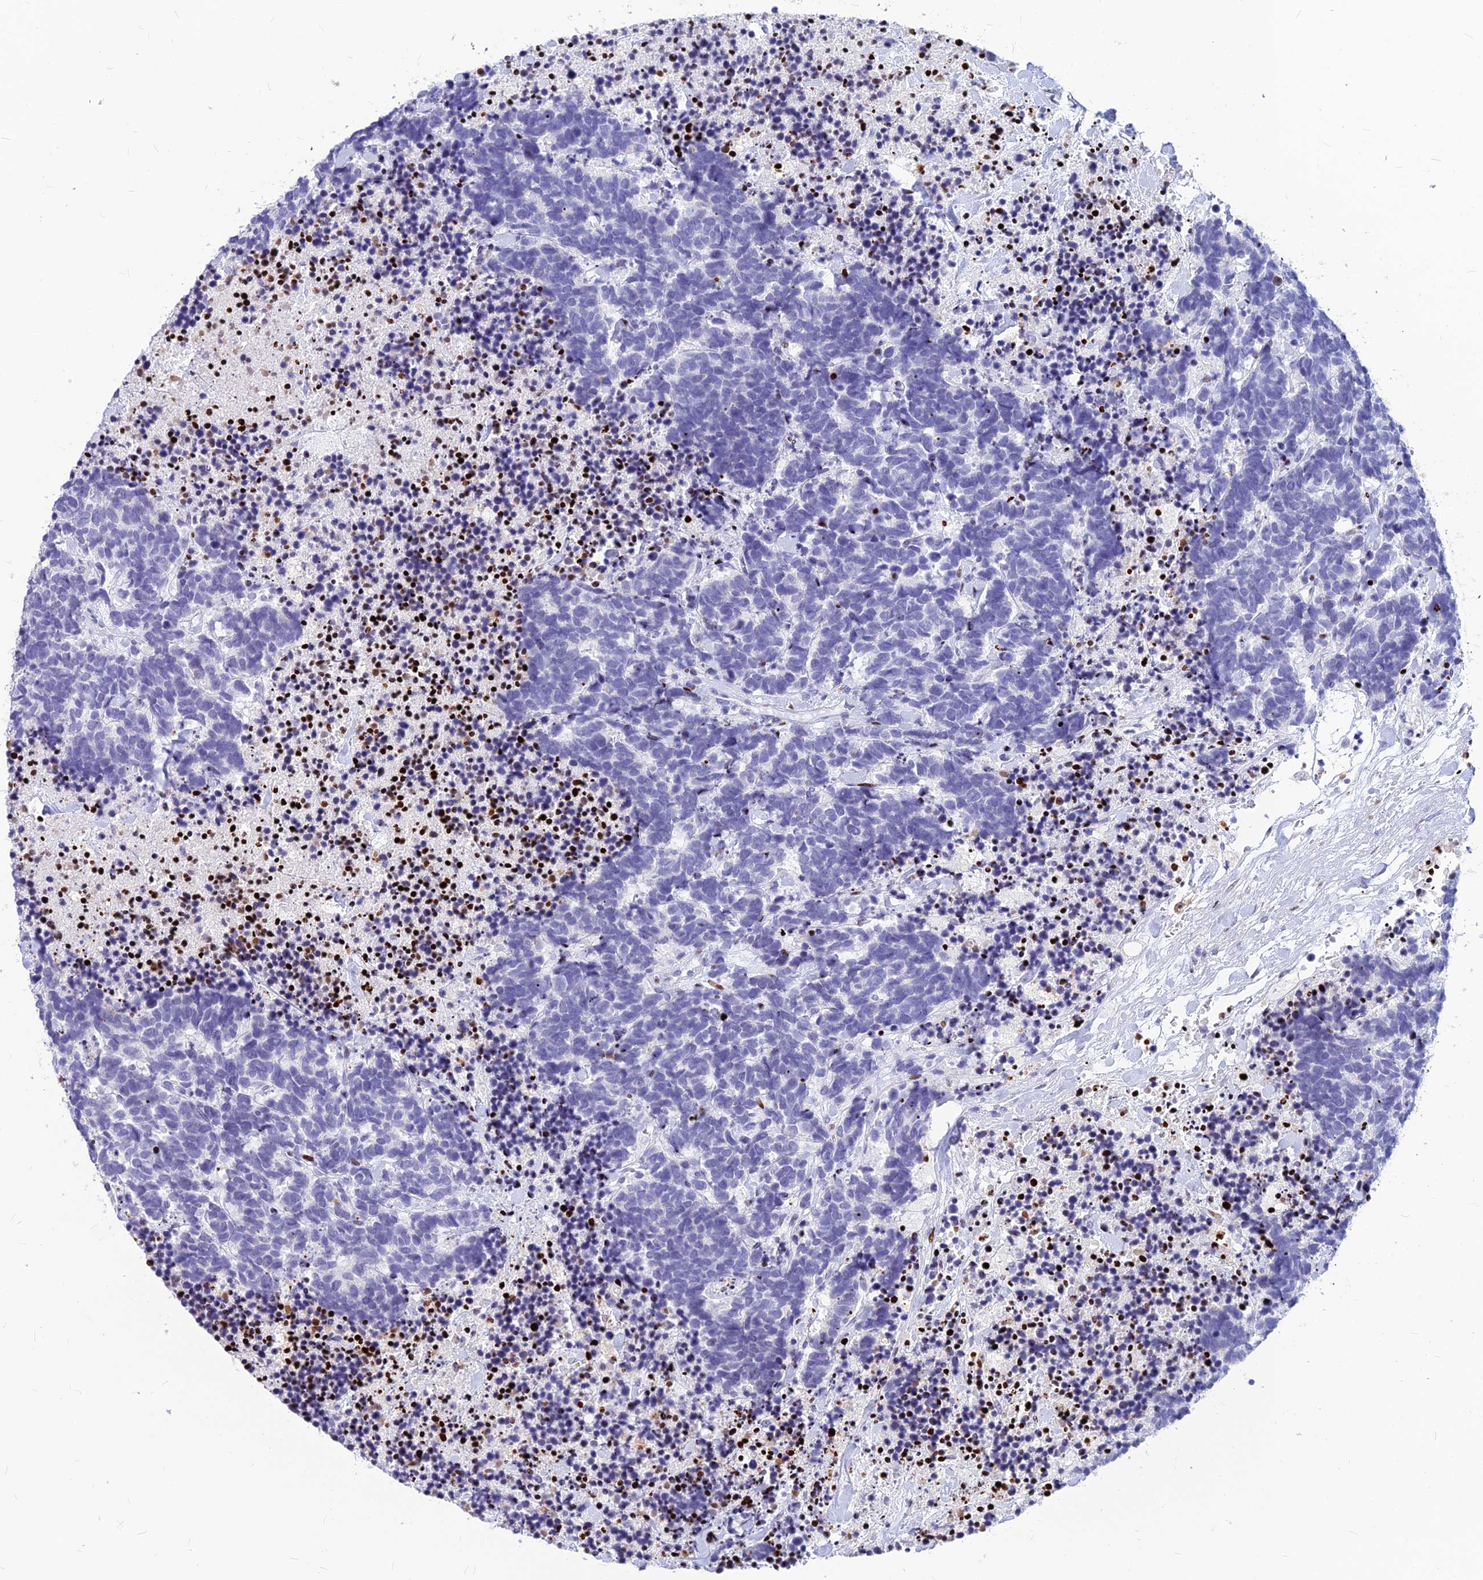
{"staining": {"intensity": "negative", "quantity": "none", "location": "none"}, "tissue": "carcinoid", "cell_type": "Tumor cells", "image_type": "cancer", "snomed": [{"axis": "morphology", "description": "Carcinoma, NOS"}, {"axis": "morphology", "description": "Carcinoid, malignant, NOS"}, {"axis": "topography", "description": "Prostate"}], "caption": "Immunohistochemistry (IHC) micrograph of carcinoma stained for a protein (brown), which demonstrates no expression in tumor cells. (DAB (3,3'-diaminobenzidine) immunohistochemistry visualized using brightfield microscopy, high magnification).", "gene": "PRPS1", "patient": {"sex": "male", "age": 57}}